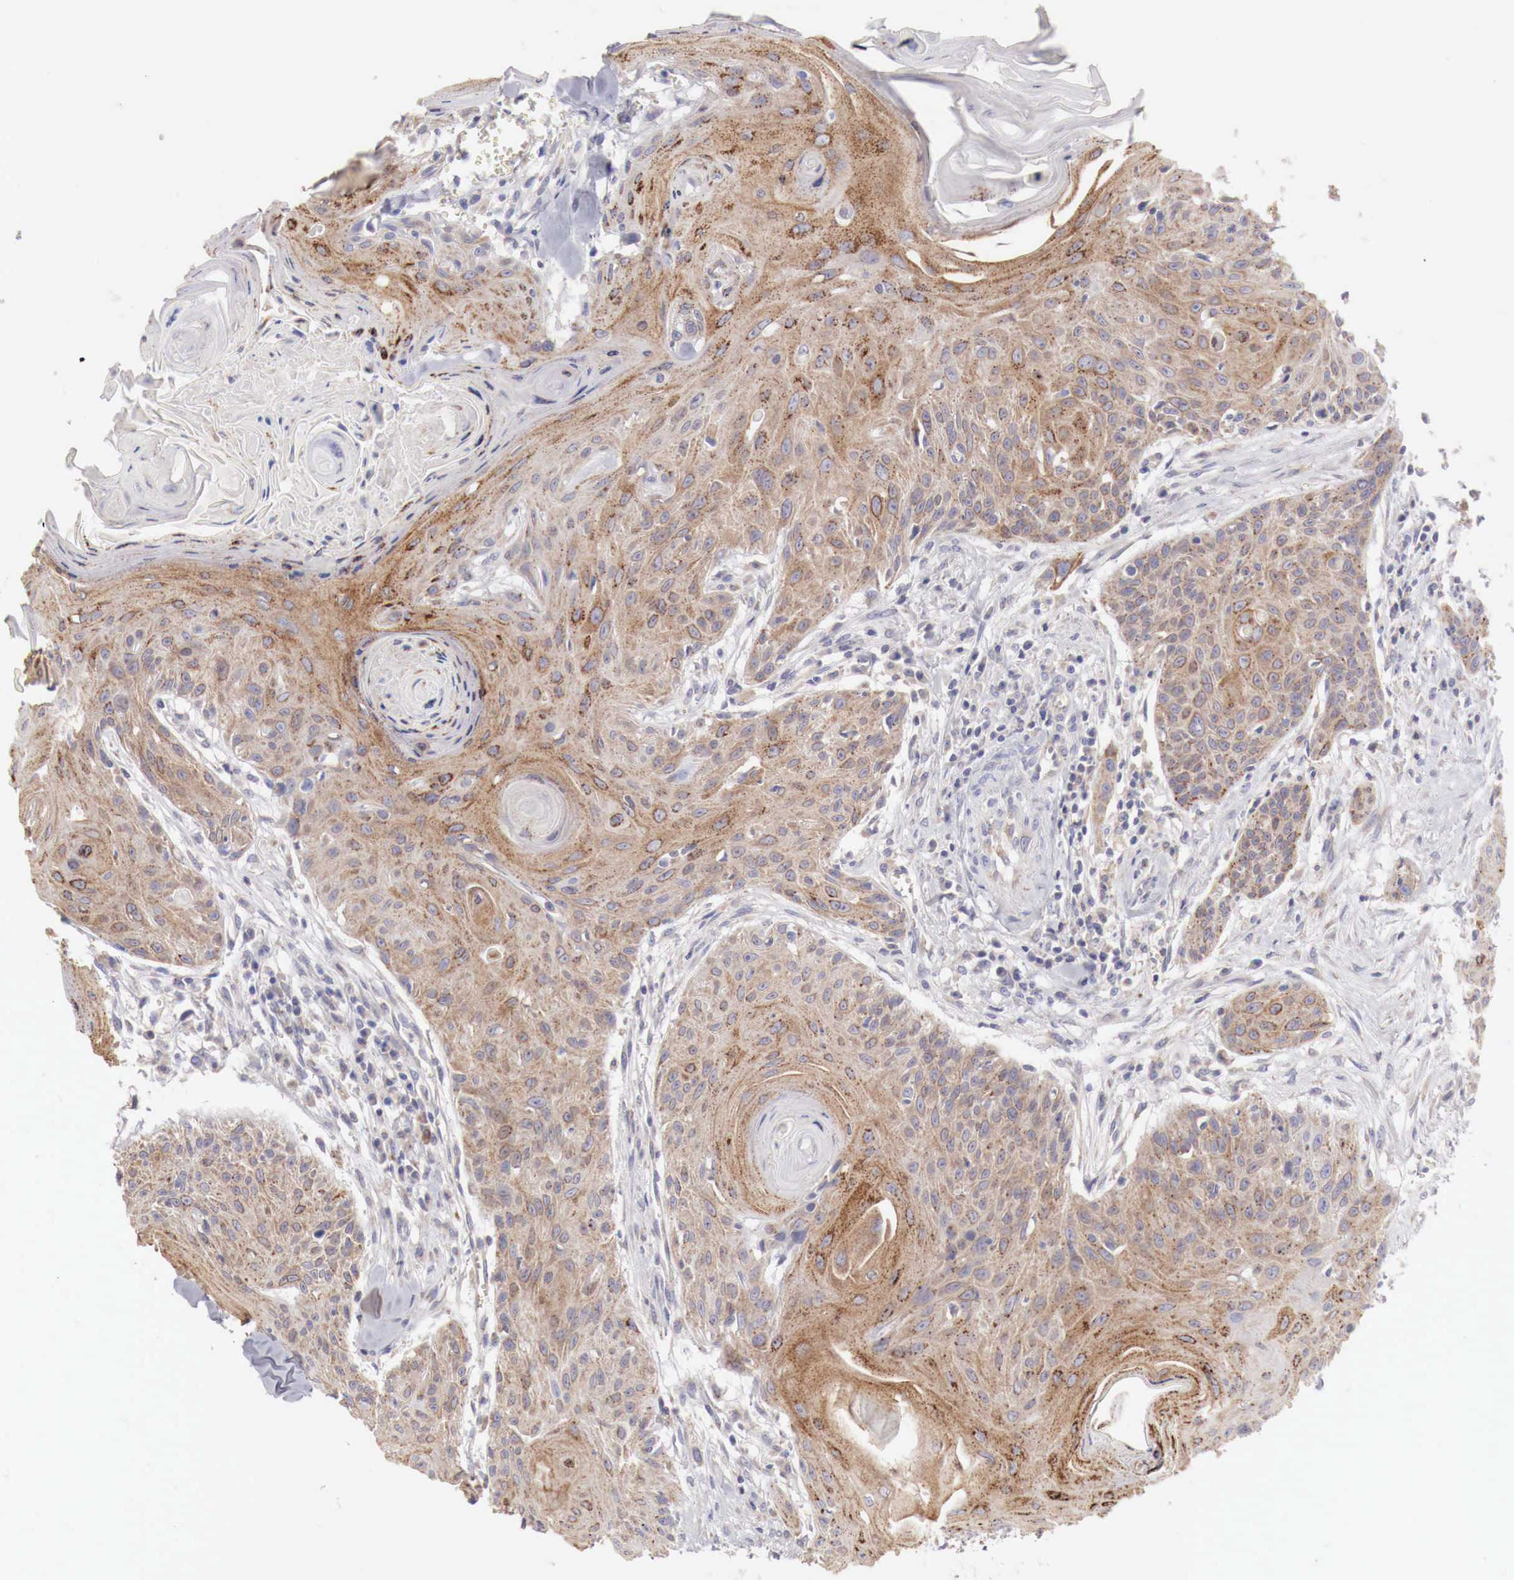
{"staining": {"intensity": "moderate", "quantity": ">75%", "location": "cytoplasmic/membranous"}, "tissue": "head and neck cancer", "cell_type": "Tumor cells", "image_type": "cancer", "snomed": [{"axis": "morphology", "description": "Squamous cell carcinoma, NOS"}, {"axis": "morphology", "description": "Squamous cell carcinoma, metastatic, NOS"}, {"axis": "topography", "description": "Lymph node"}, {"axis": "topography", "description": "Salivary gland"}, {"axis": "topography", "description": "Head-Neck"}], "caption": "Head and neck metastatic squamous cell carcinoma was stained to show a protein in brown. There is medium levels of moderate cytoplasmic/membranous positivity in approximately >75% of tumor cells. Nuclei are stained in blue.", "gene": "NSDHL", "patient": {"sex": "female", "age": 74}}